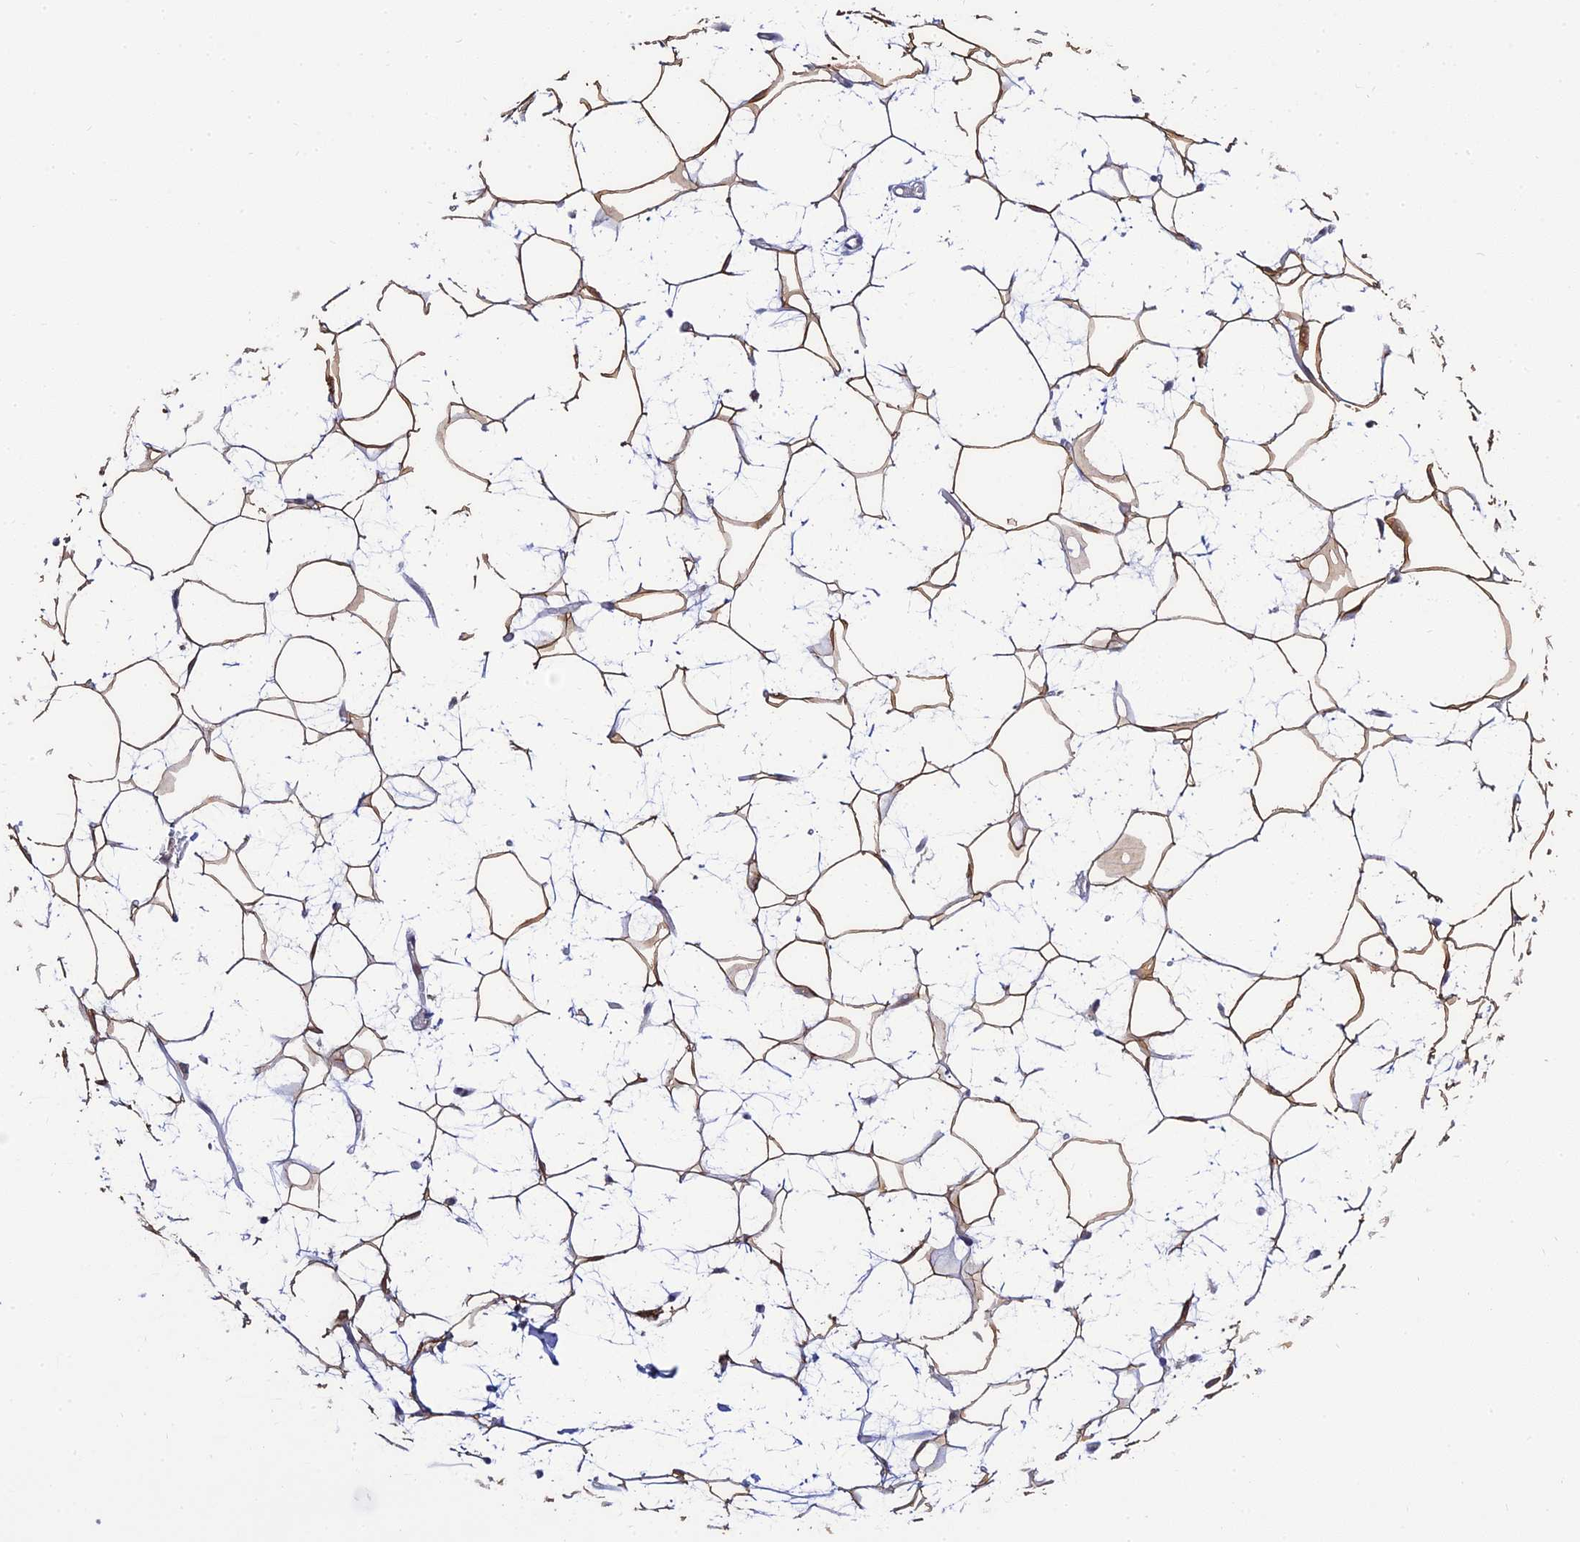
{"staining": {"intensity": "moderate", "quantity": ">75%", "location": "cytoplasmic/membranous"}, "tissue": "adipose tissue", "cell_type": "Adipocytes", "image_type": "normal", "snomed": [{"axis": "morphology", "description": "Normal tissue, NOS"}, {"axis": "topography", "description": "Breast"}], "caption": "Immunohistochemistry (IHC) image of normal adipose tissue stained for a protein (brown), which displays medium levels of moderate cytoplasmic/membranous positivity in about >75% of adipocytes.", "gene": "SKIC8", "patient": {"sex": "female", "age": 26}}